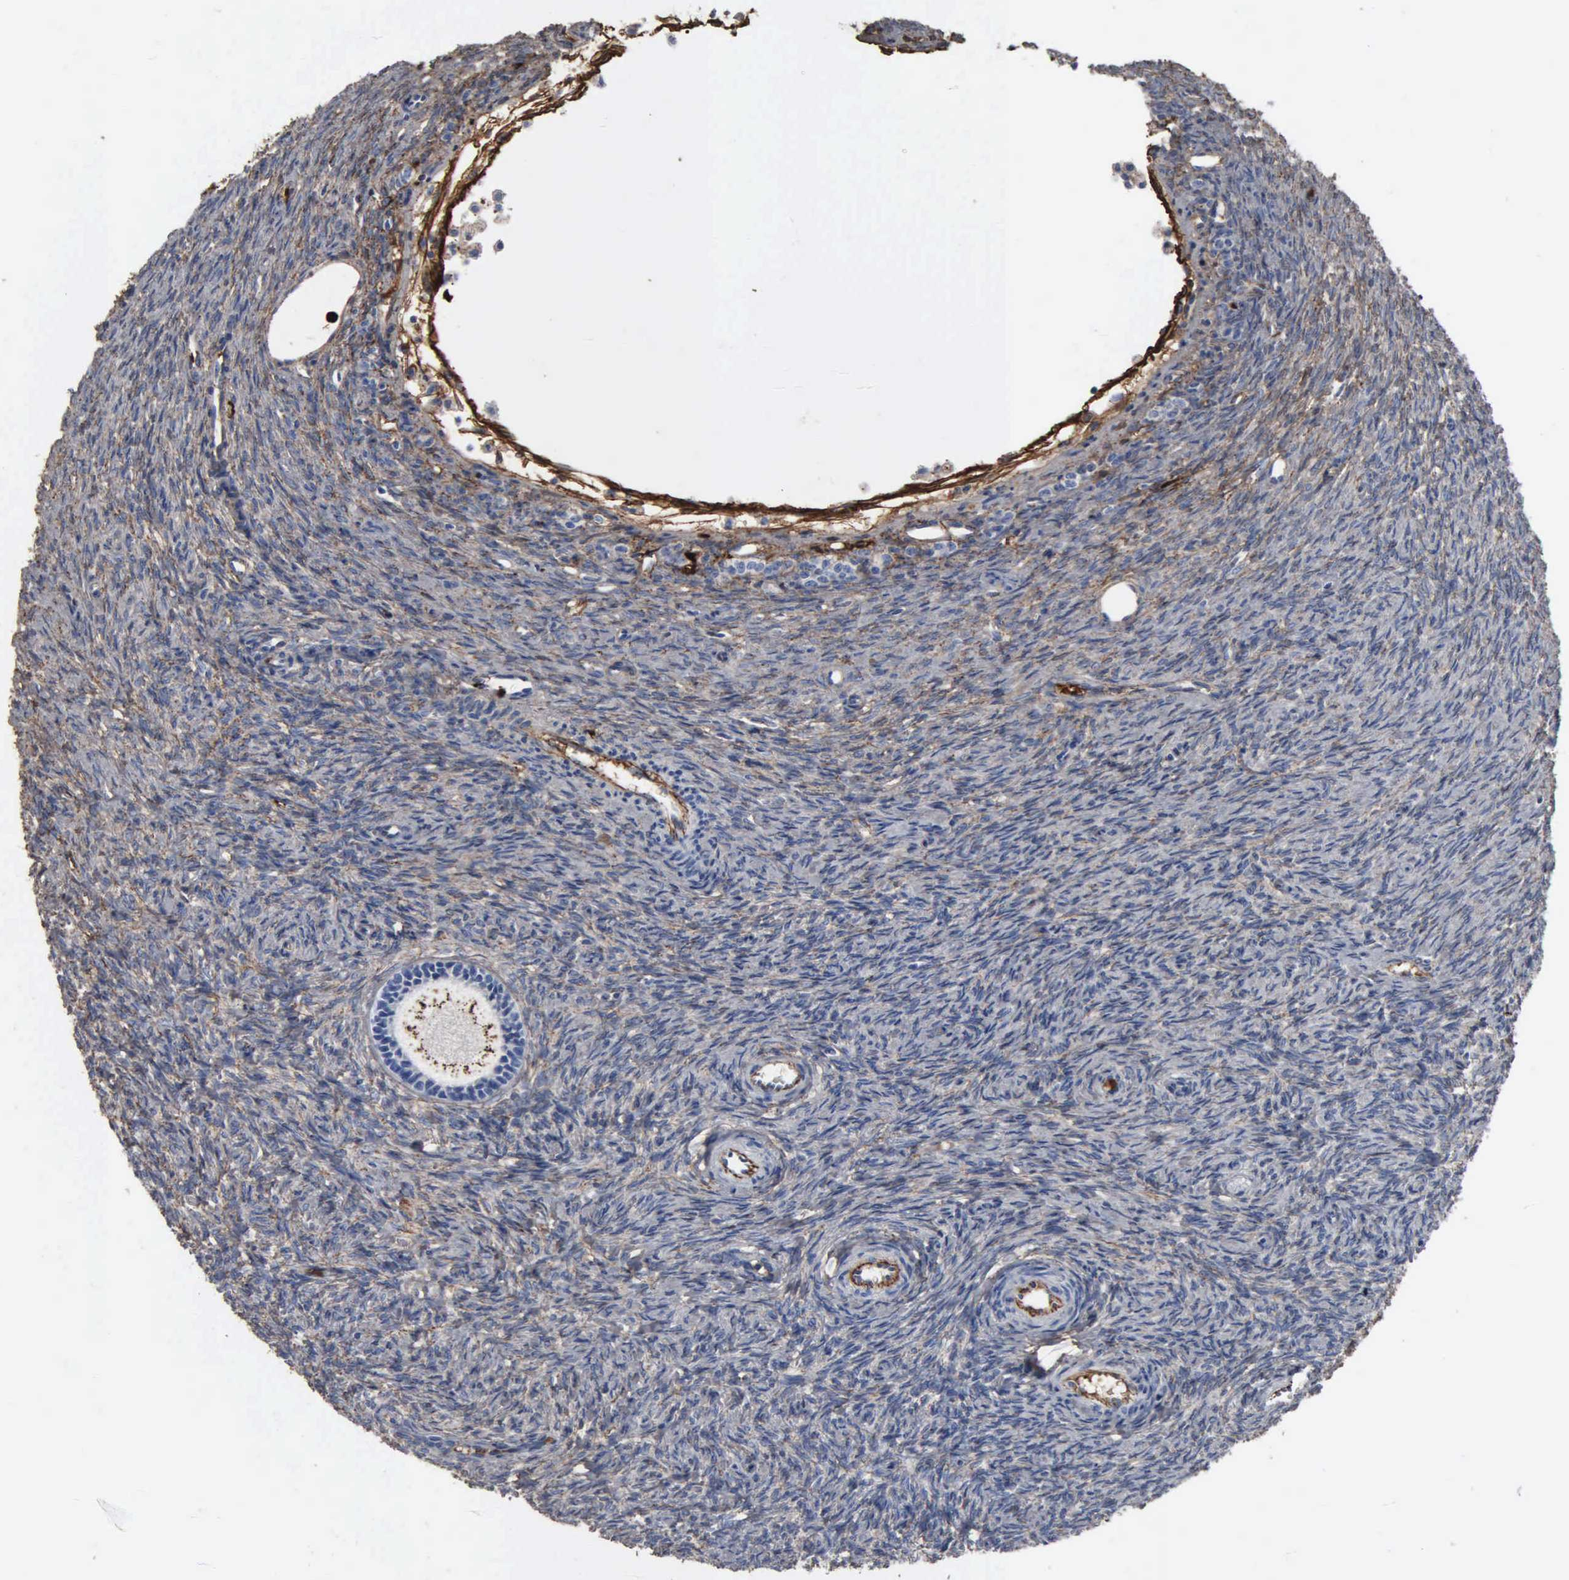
{"staining": {"intensity": "weak", "quantity": "25%-75%", "location": "cytoplasmic/membranous"}, "tissue": "ovary", "cell_type": "Follicle cells", "image_type": "normal", "snomed": [{"axis": "morphology", "description": "Normal tissue, NOS"}, {"axis": "topography", "description": "Ovary"}], "caption": "Approximately 25%-75% of follicle cells in unremarkable ovary reveal weak cytoplasmic/membranous protein staining as visualized by brown immunohistochemical staining.", "gene": "FN1", "patient": {"sex": "female", "age": 32}}